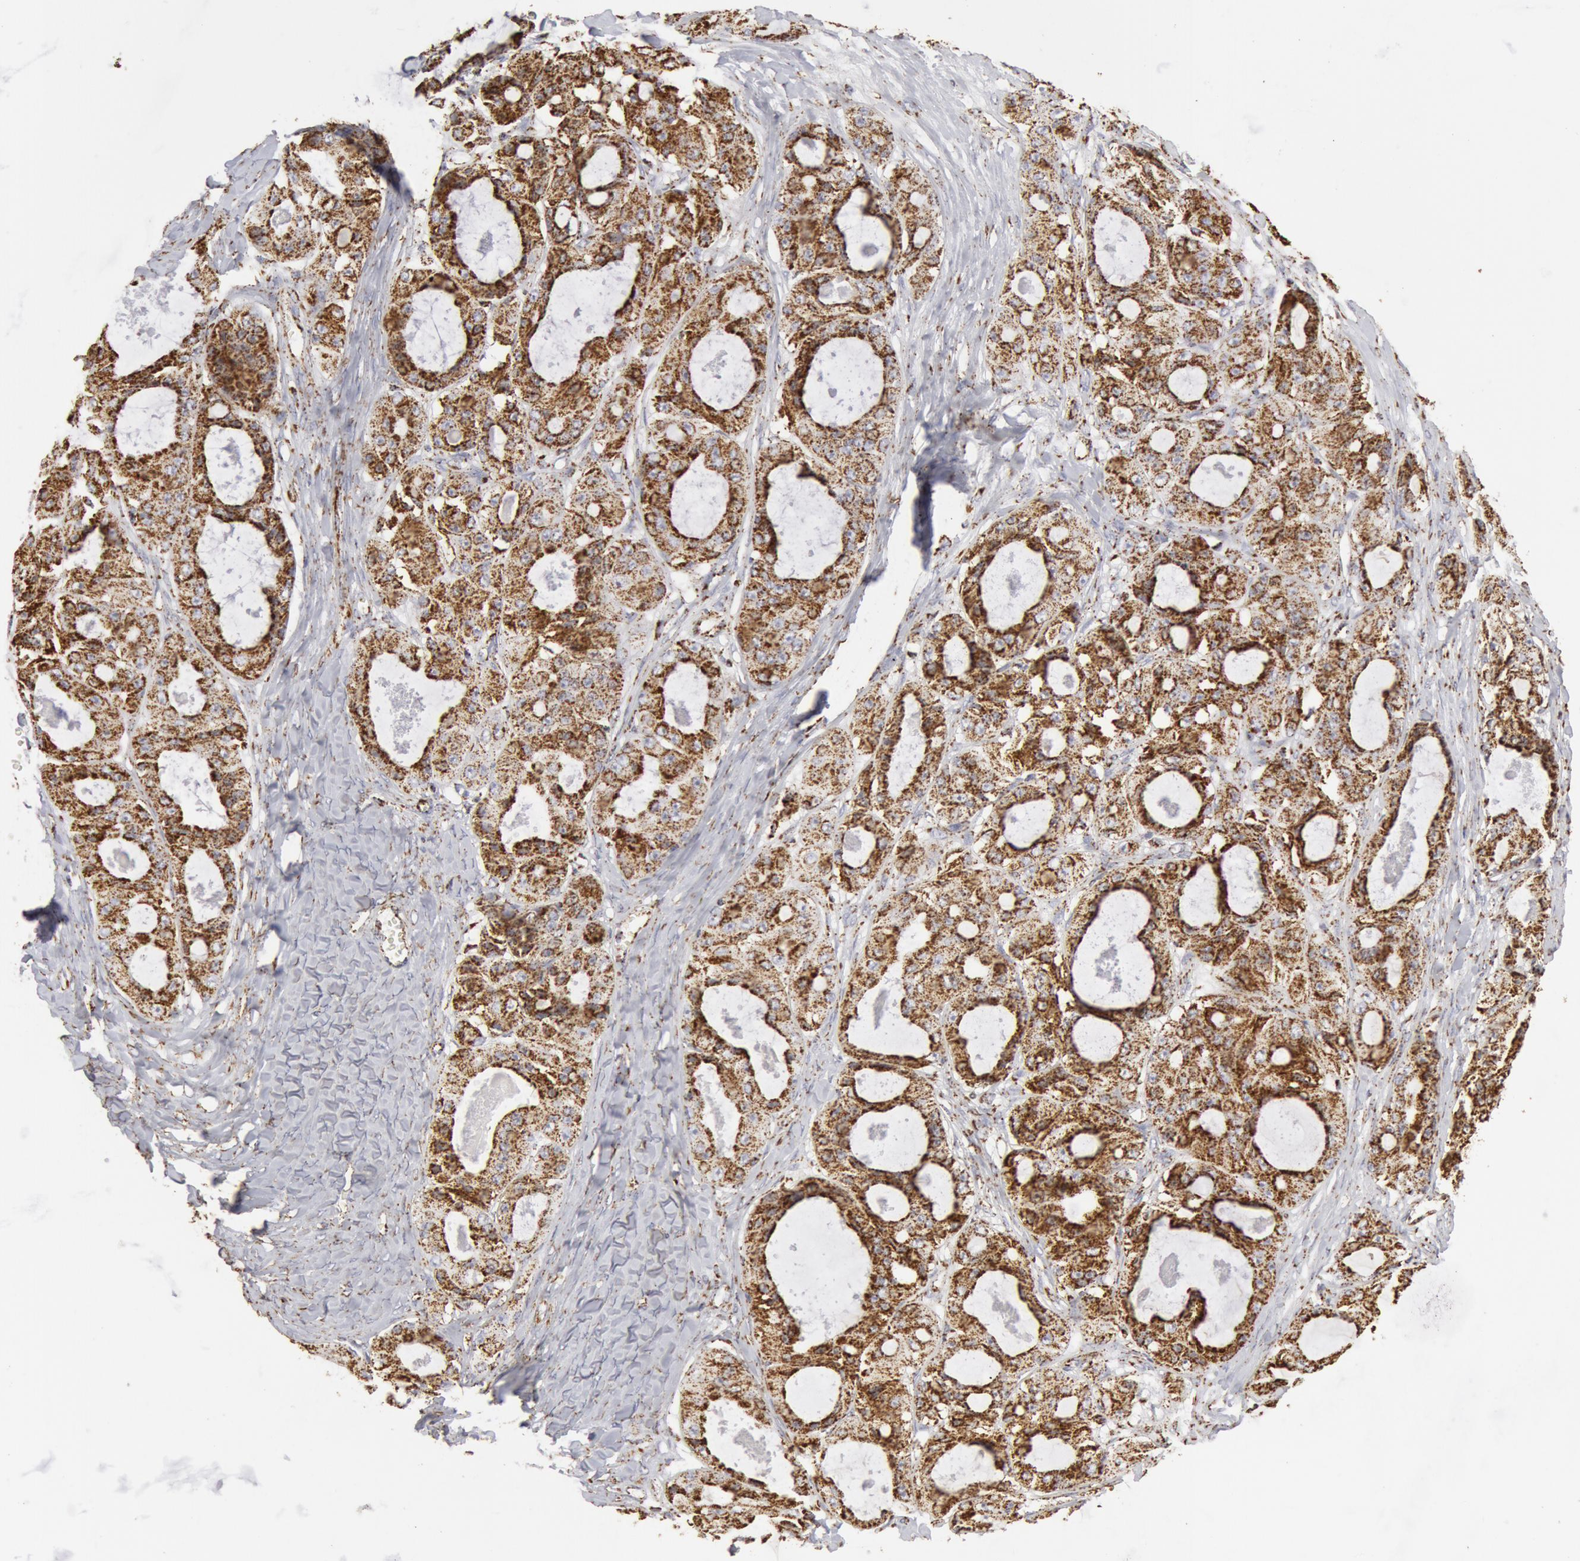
{"staining": {"intensity": "strong", "quantity": ">75%", "location": "cytoplasmic/membranous"}, "tissue": "ovarian cancer", "cell_type": "Tumor cells", "image_type": "cancer", "snomed": [{"axis": "morphology", "description": "Carcinoma, endometroid"}, {"axis": "topography", "description": "Ovary"}], "caption": "Strong cytoplasmic/membranous positivity for a protein is present in approximately >75% of tumor cells of ovarian endometroid carcinoma using IHC.", "gene": "ATP5F1B", "patient": {"sex": "female", "age": 52}}